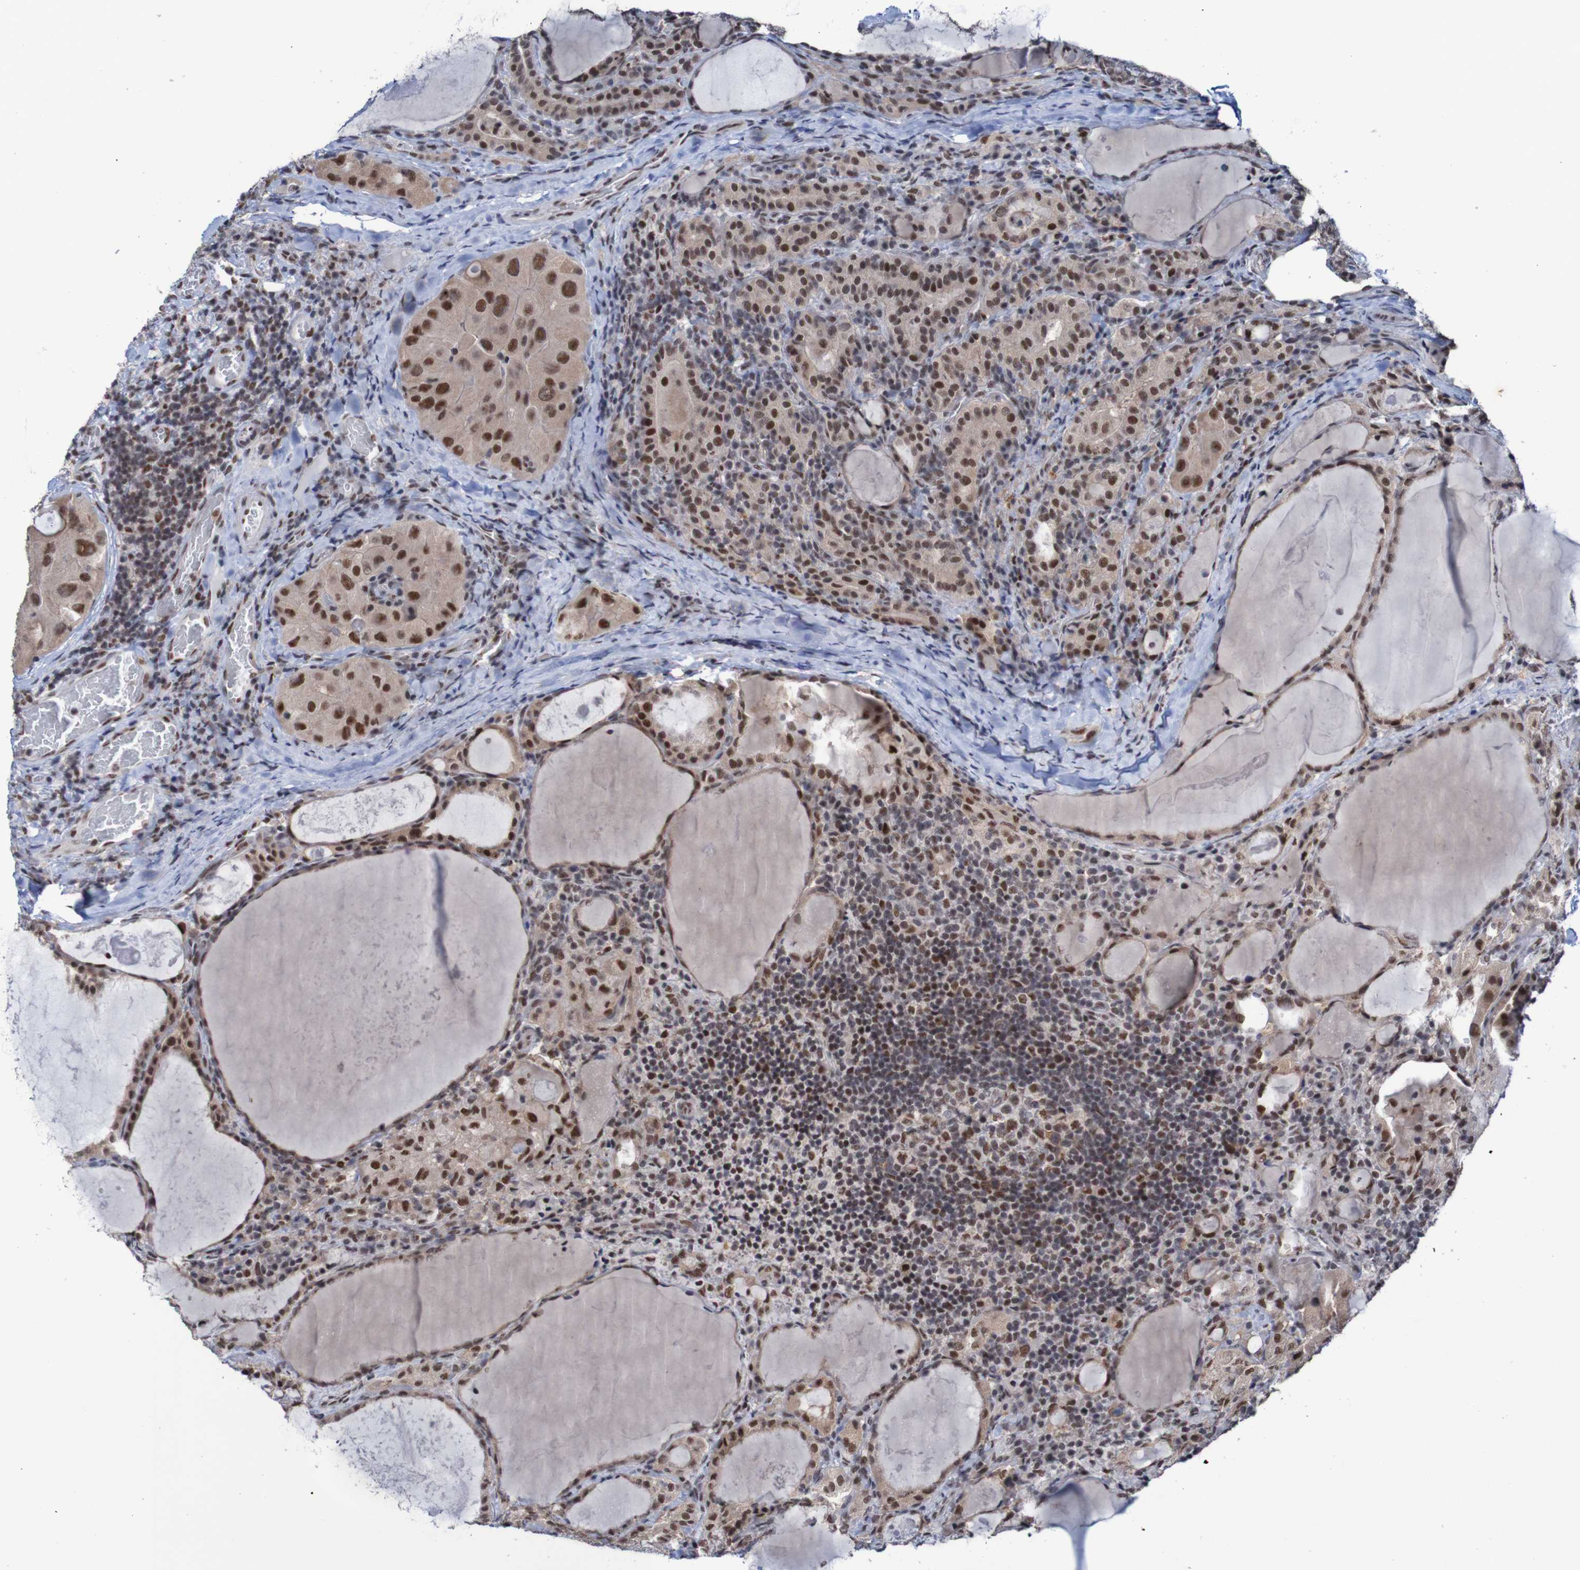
{"staining": {"intensity": "strong", "quantity": ">75%", "location": "nuclear"}, "tissue": "thyroid cancer", "cell_type": "Tumor cells", "image_type": "cancer", "snomed": [{"axis": "morphology", "description": "Papillary adenocarcinoma, NOS"}, {"axis": "topography", "description": "Thyroid gland"}], "caption": "High-power microscopy captured an IHC histopathology image of thyroid cancer (papillary adenocarcinoma), revealing strong nuclear staining in about >75% of tumor cells. (Brightfield microscopy of DAB IHC at high magnification).", "gene": "CDC5L", "patient": {"sex": "female", "age": 42}}